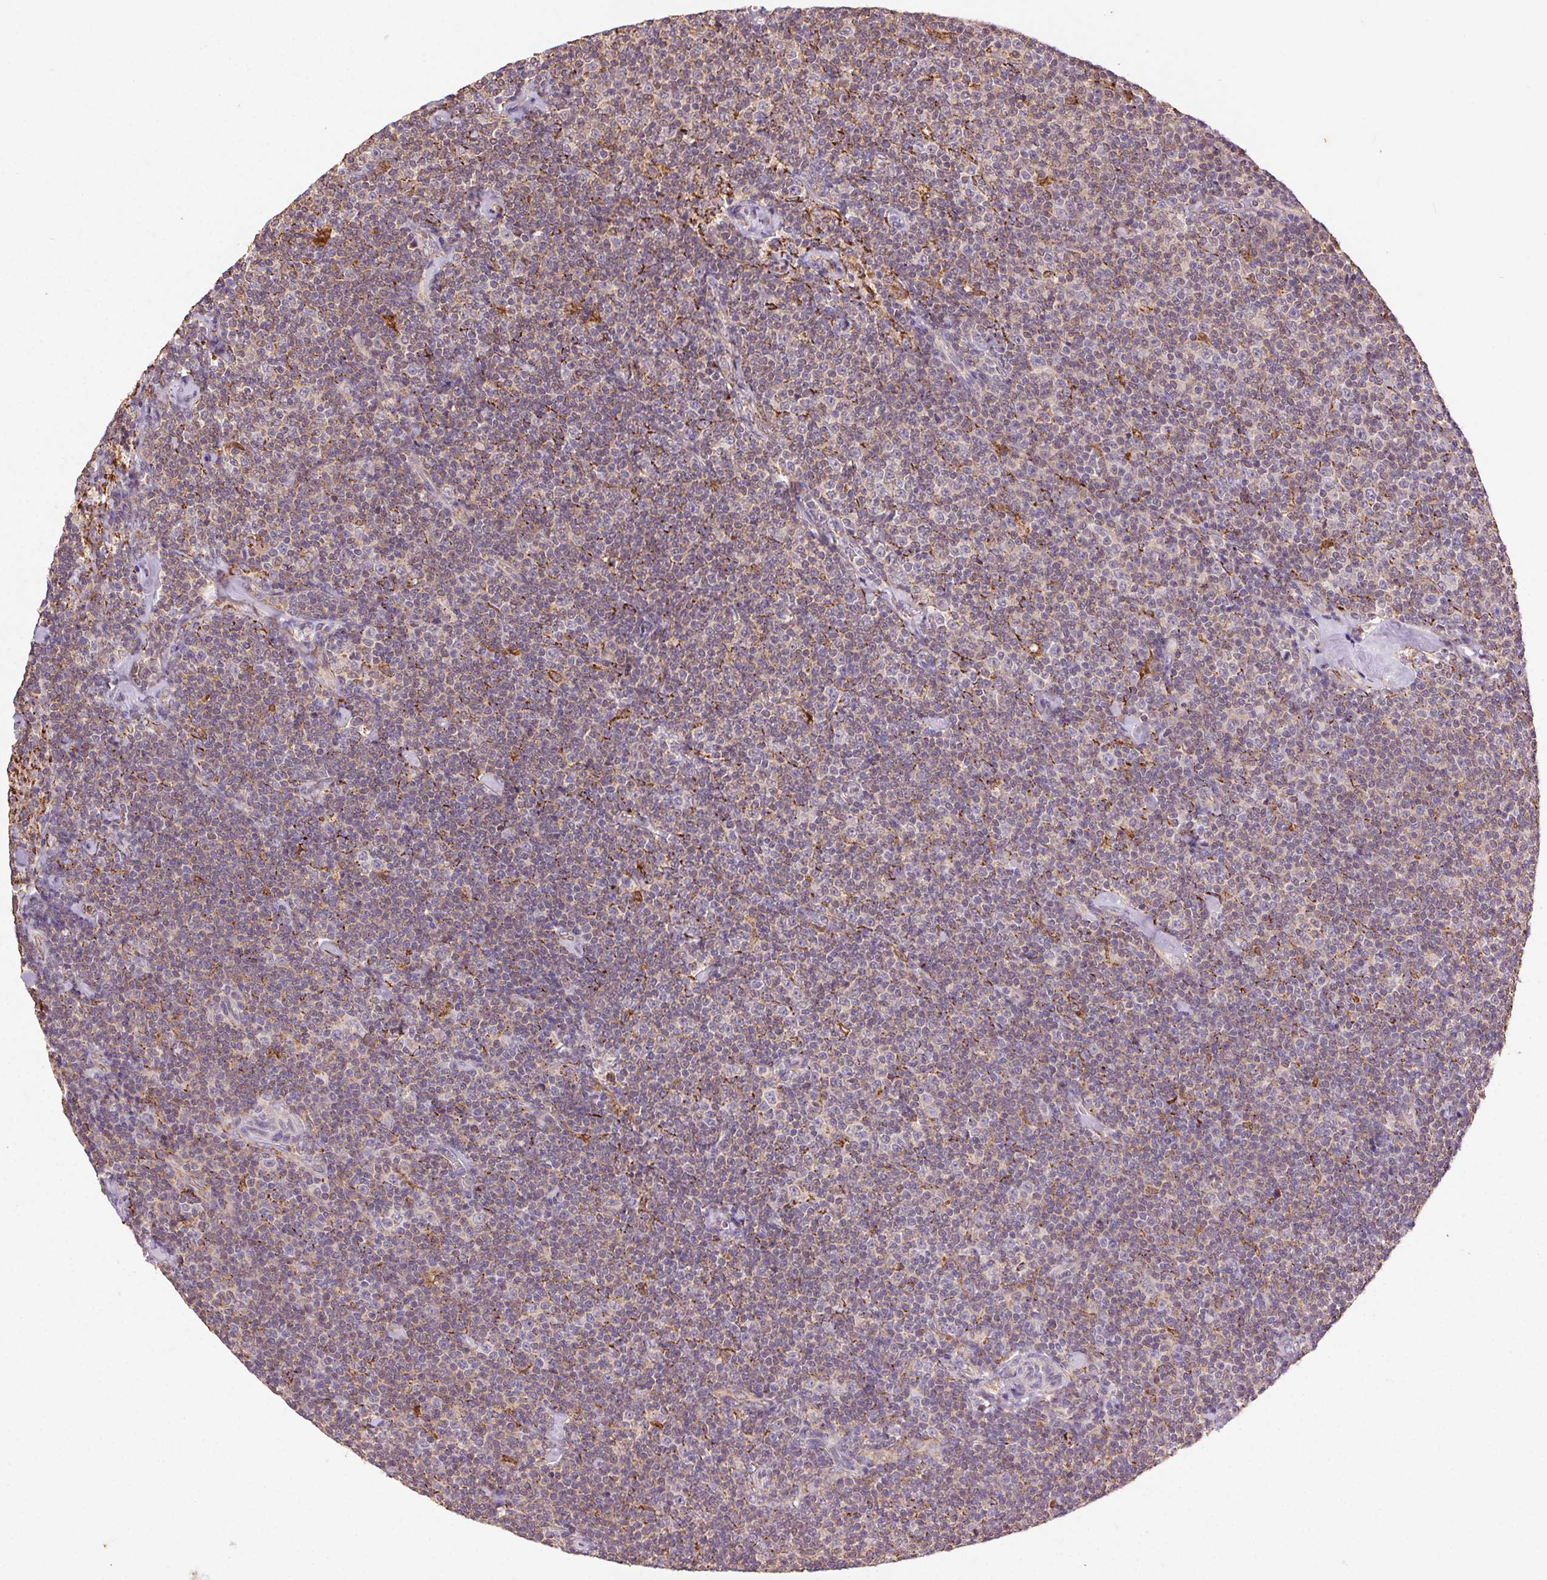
{"staining": {"intensity": "weak", "quantity": ">75%", "location": "cytoplasmic/membranous"}, "tissue": "lymphoma", "cell_type": "Tumor cells", "image_type": "cancer", "snomed": [{"axis": "morphology", "description": "Malignant lymphoma, non-Hodgkin's type, Low grade"}, {"axis": "topography", "description": "Lymph node"}], "caption": "Immunohistochemistry micrograph of malignant lymphoma, non-Hodgkin's type (low-grade) stained for a protein (brown), which demonstrates low levels of weak cytoplasmic/membranous expression in approximately >75% of tumor cells.", "gene": "FNBP1L", "patient": {"sex": "male", "age": 81}}